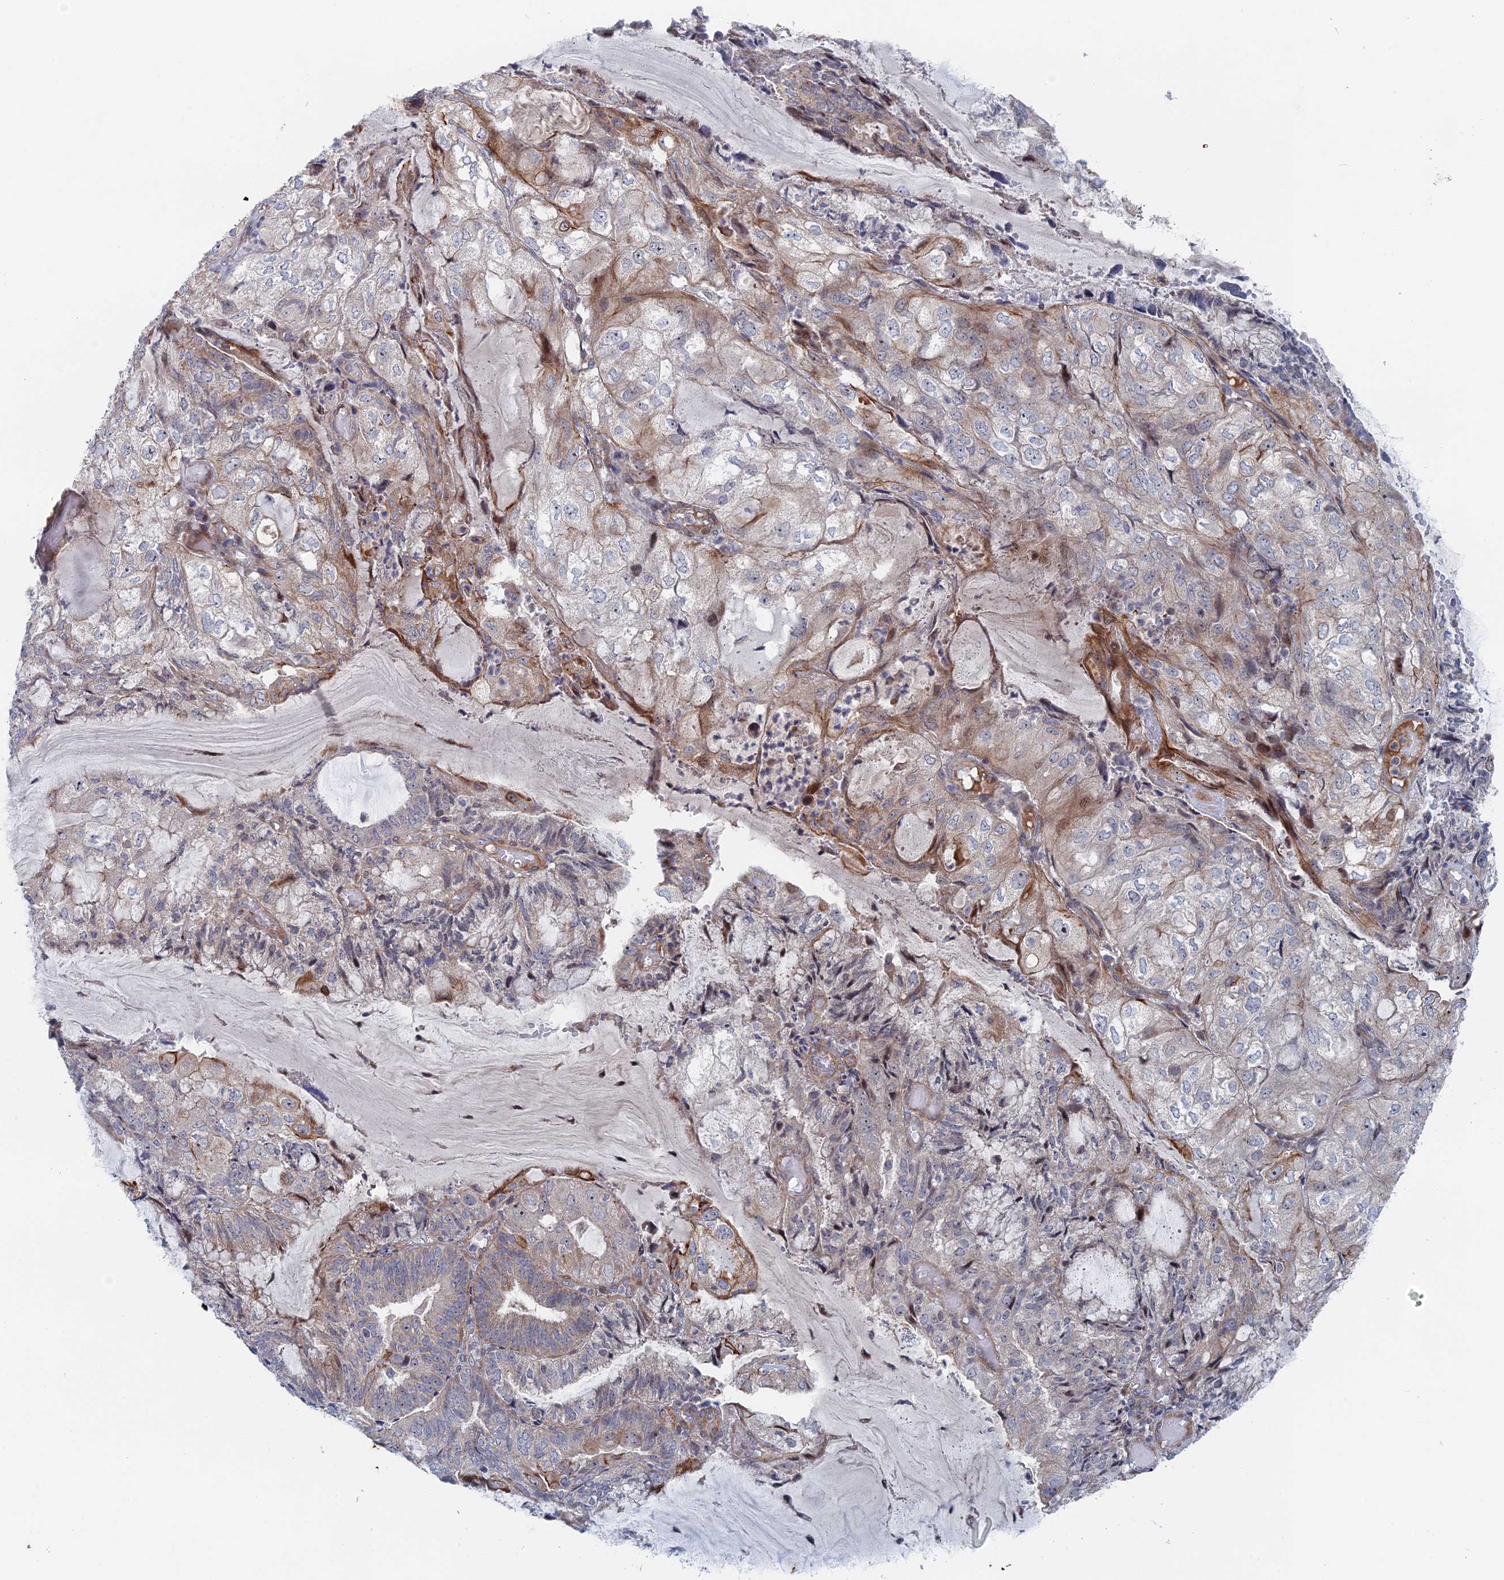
{"staining": {"intensity": "moderate", "quantity": "<25%", "location": "cytoplasmic/membranous"}, "tissue": "endometrial cancer", "cell_type": "Tumor cells", "image_type": "cancer", "snomed": [{"axis": "morphology", "description": "Adenocarcinoma, NOS"}, {"axis": "topography", "description": "Endometrium"}], "caption": "IHC photomicrograph of neoplastic tissue: human adenocarcinoma (endometrial) stained using immunohistochemistry (IHC) displays low levels of moderate protein expression localized specifically in the cytoplasmic/membranous of tumor cells, appearing as a cytoplasmic/membranous brown color.", "gene": "IL7", "patient": {"sex": "female", "age": 81}}